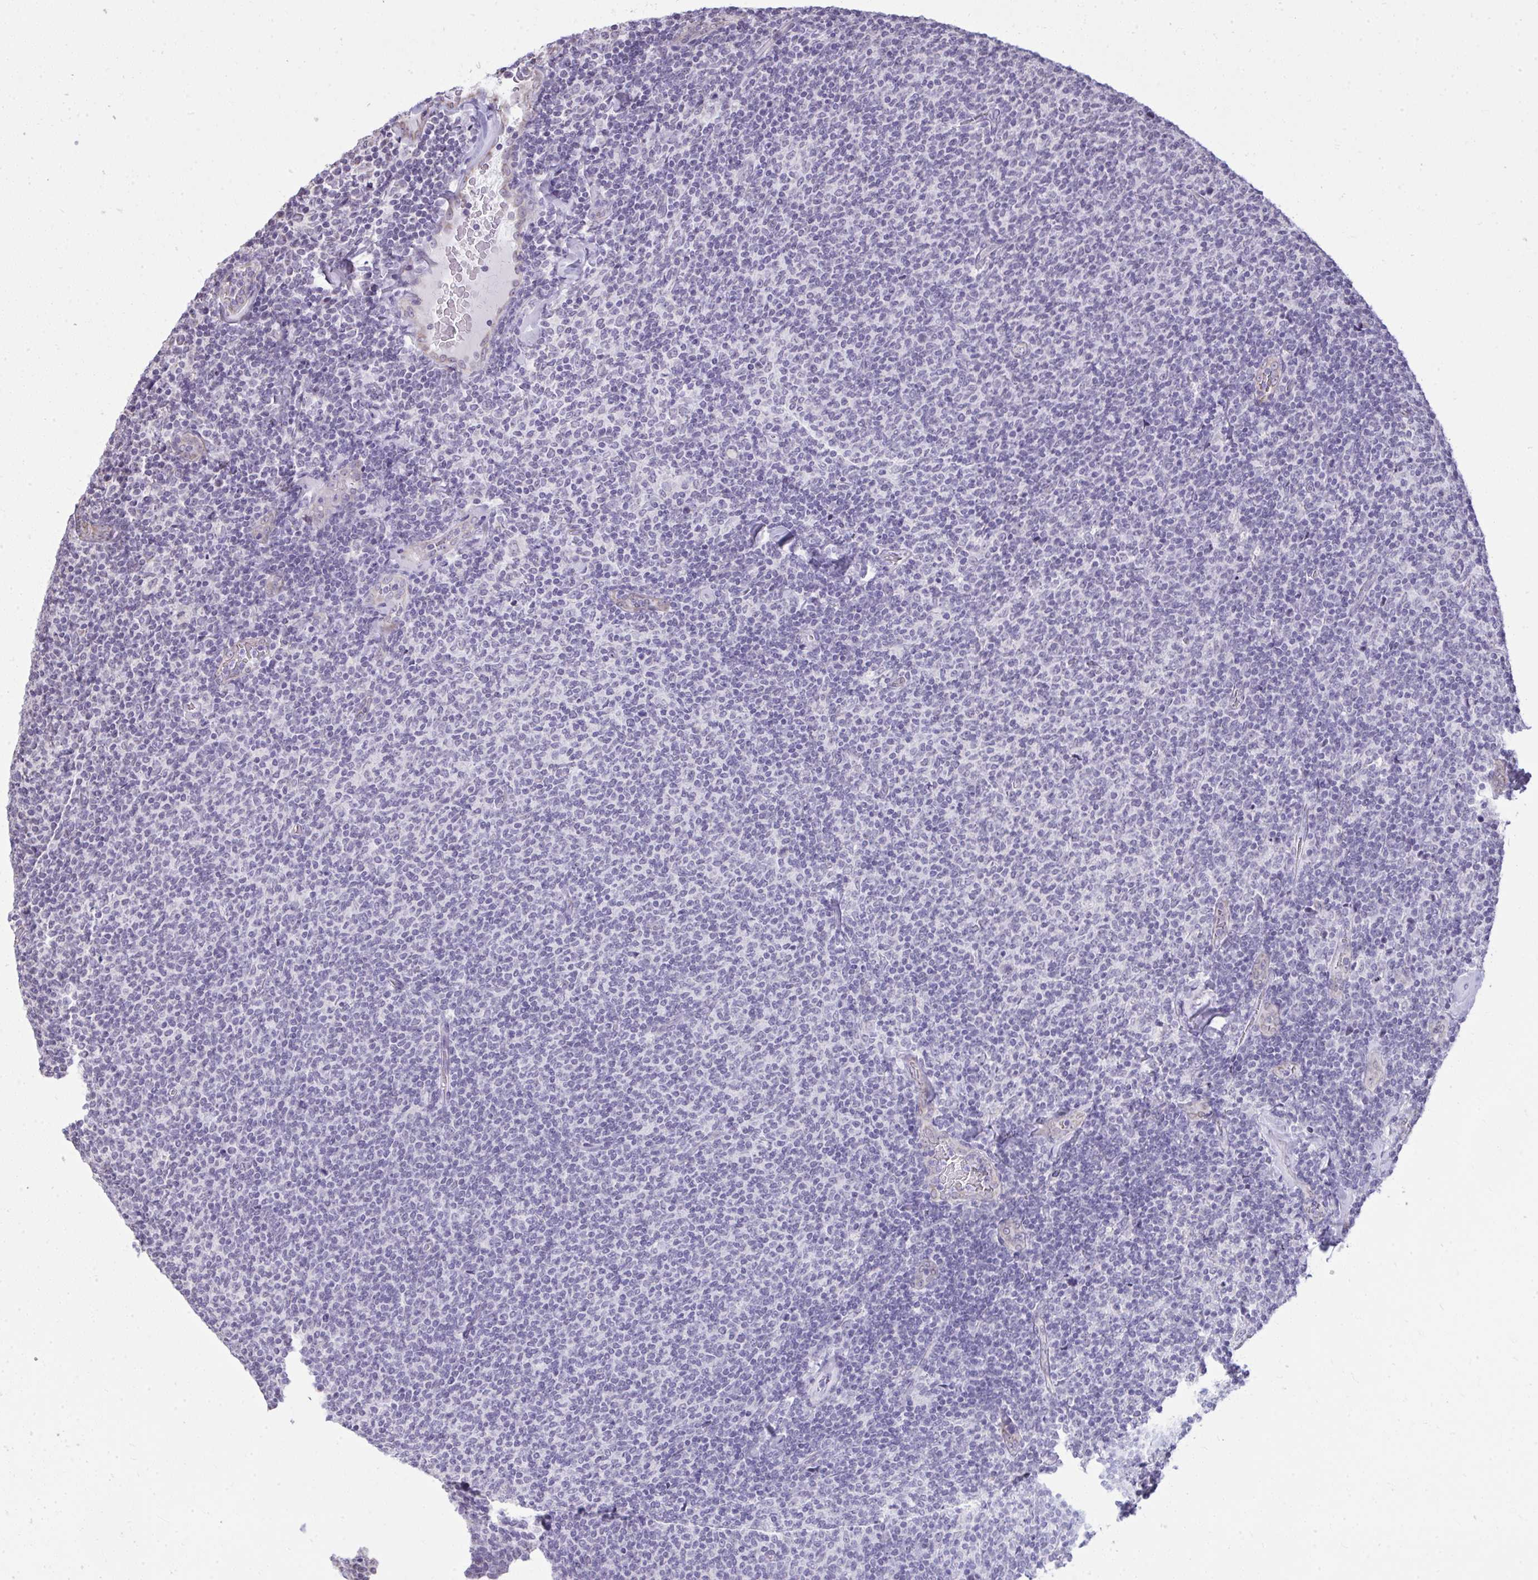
{"staining": {"intensity": "negative", "quantity": "none", "location": "none"}, "tissue": "lymphoma", "cell_type": "Tumor cells", "image_type": "cancer", "snomed": [{"axis": "morphology", "description": "Malignant lymphoma, non-Hodgkin's type, Low grade"}, {"axis": "topography", "description": "Lymph node"}], "caption": "The photomicrograph demonstrates no significant positivity in tumor cells of lymphoma.", "gene": "NPPA", "patient": {"sex": "male", "age": 52}}